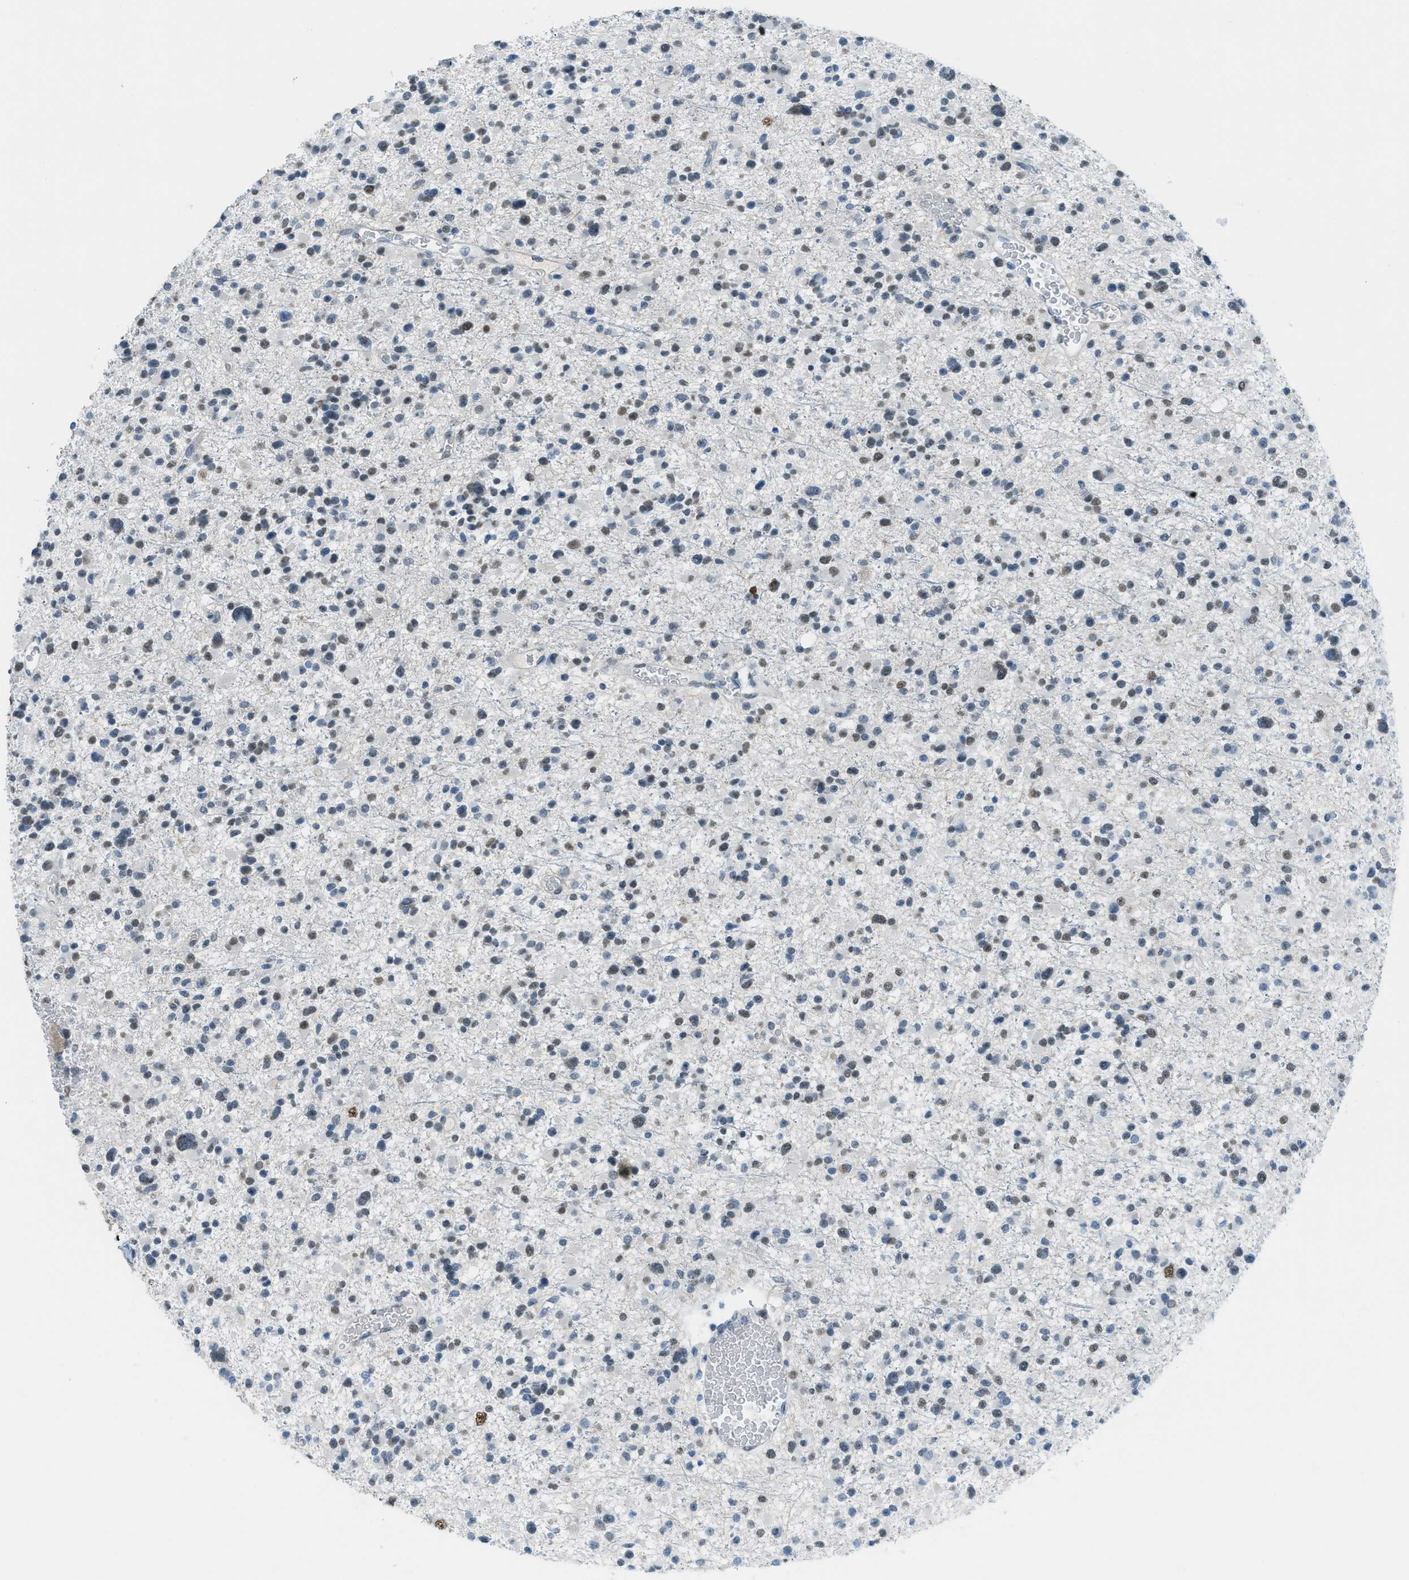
{"staining": {"intensity": "weak", "quantity": ">75%", "location": "nuclear"}, "tissue": "glioma", "cell_type": "Tumor cells", "image_type": "cancer", "snomed": [{"axis": "morphology", "description": "Glioma, malignant, Low grade"}, {"axis": "topography", "description": "Brain"}], "caption": "Brown immunohistochemical staining in human malignant glioma (low-grade) displays weak nuclear positivity in approximately >75% of tumor cells.", "gene": "TTC13", "patient": {"sex": "female", "age": 22}}